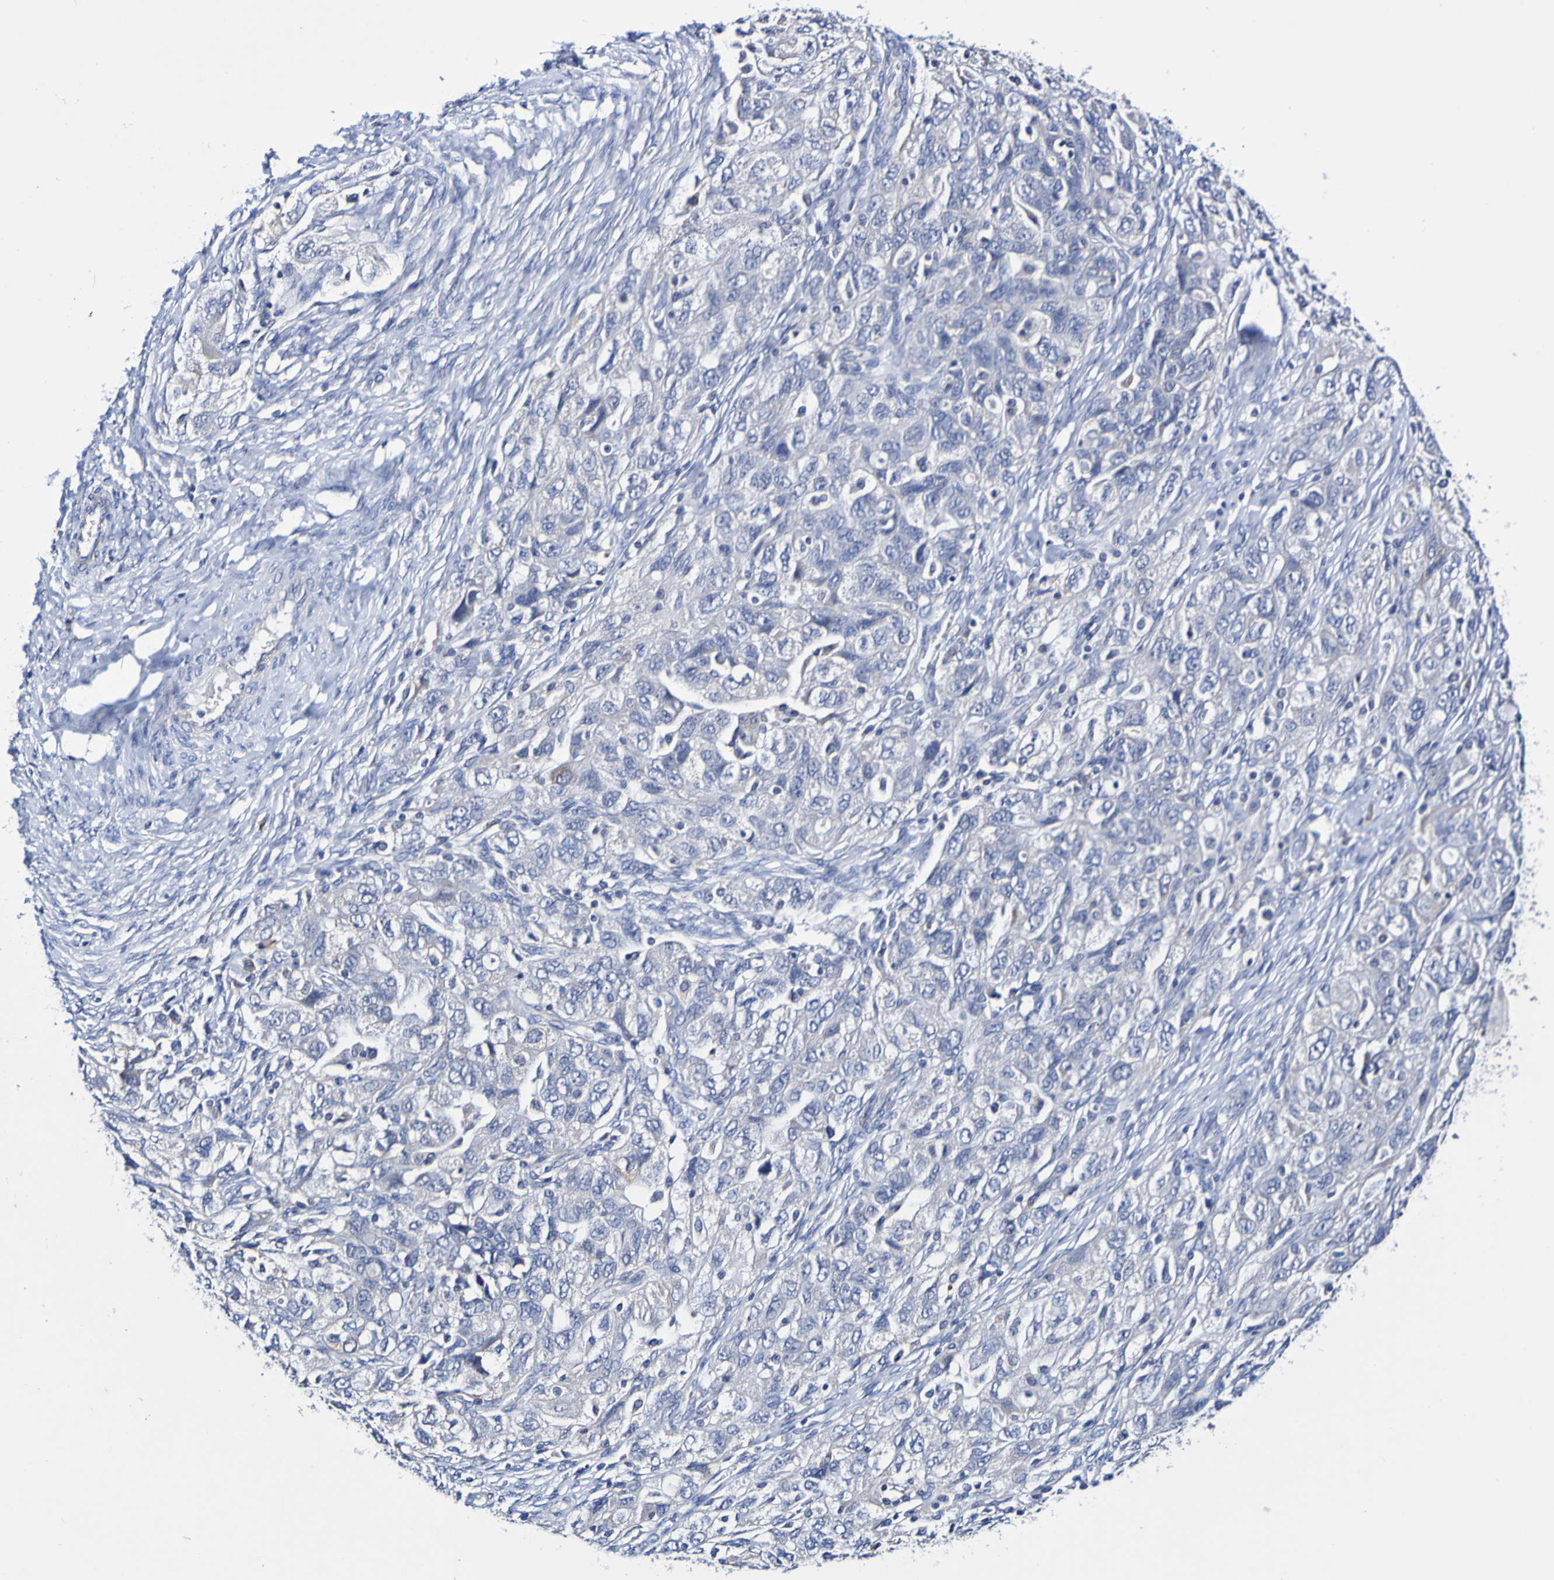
{"staining": {"intensity": "negative", "quantity": "none", "location": "none"}, "tissue": "ovarian cancer", "cell_type": "Tumor cells", "image_type": "cancer", "snomed": [{"axis": "morphology", "description": "Carcinoma, NOS"}, {"axis": "morphology", "description": "Cystadenocarcinoma, serous, NOS"}, {"axis": "topography", "description": "Ovary"}], "caption": "Immunohistochemical staining of human ovarian cancer shows no significant positivity in tumor cells.", "gene": "ACVR1C", "patient": {"sex": "female", "age": 69}}